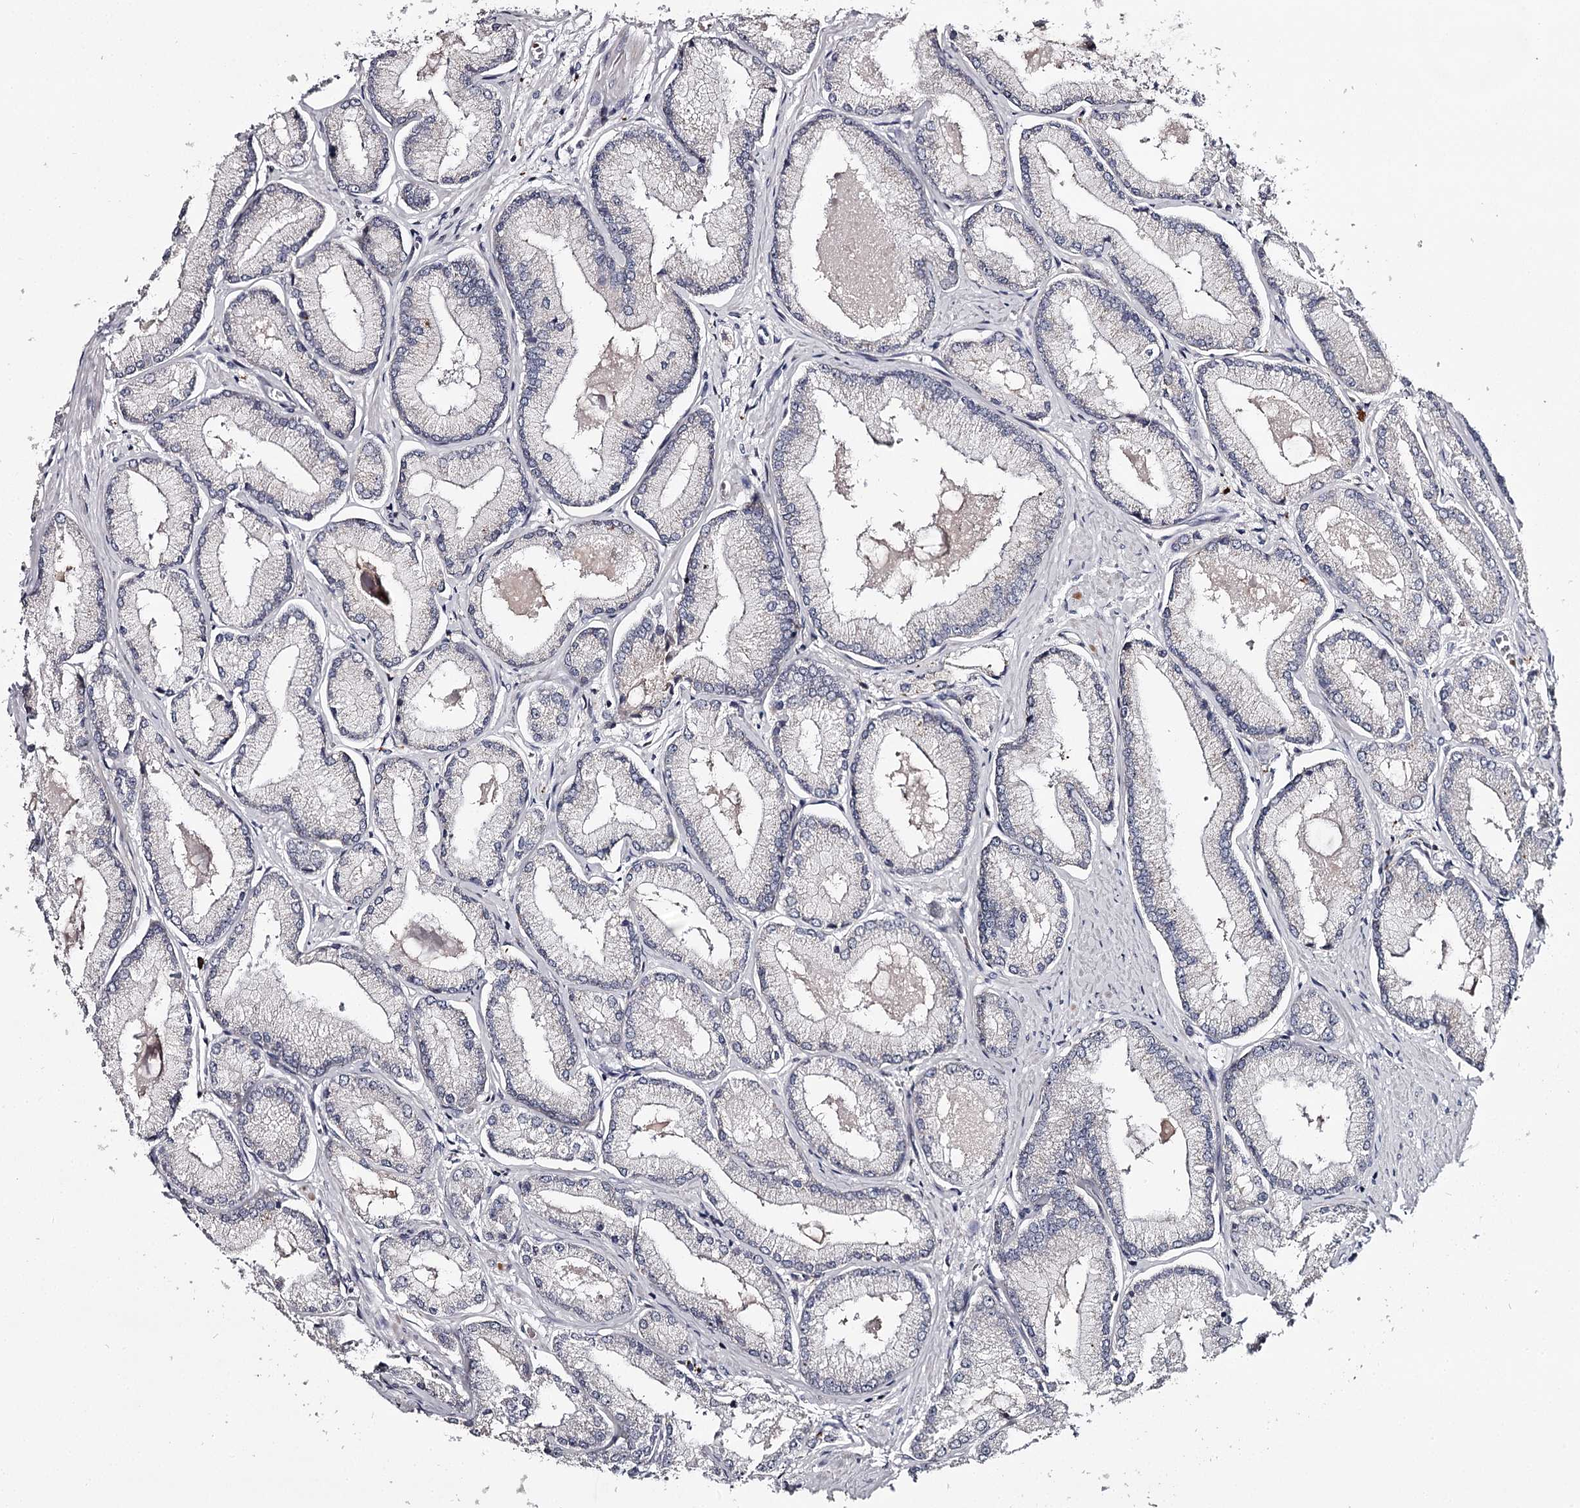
{"staining": {"intensity": "negative", "quantity": "none", "location": "none"}, "tissue": "prostate cancer", "cell_type": "Tumor cells", "image_type": "cancer", "snomed": [{"axis": "morphology", "description": "Adenocarcinoma, Low grade"}, {"axis": "topography", "description": "Prostate"}], "caption": "Protein analysis of prostate adenocarcinoma (low-grade) displays no significant positivity in tumor cells. Nuclei are stained in blue.", "gene": "RASSF6", "patient": {"sex": "male", "age": 74}}